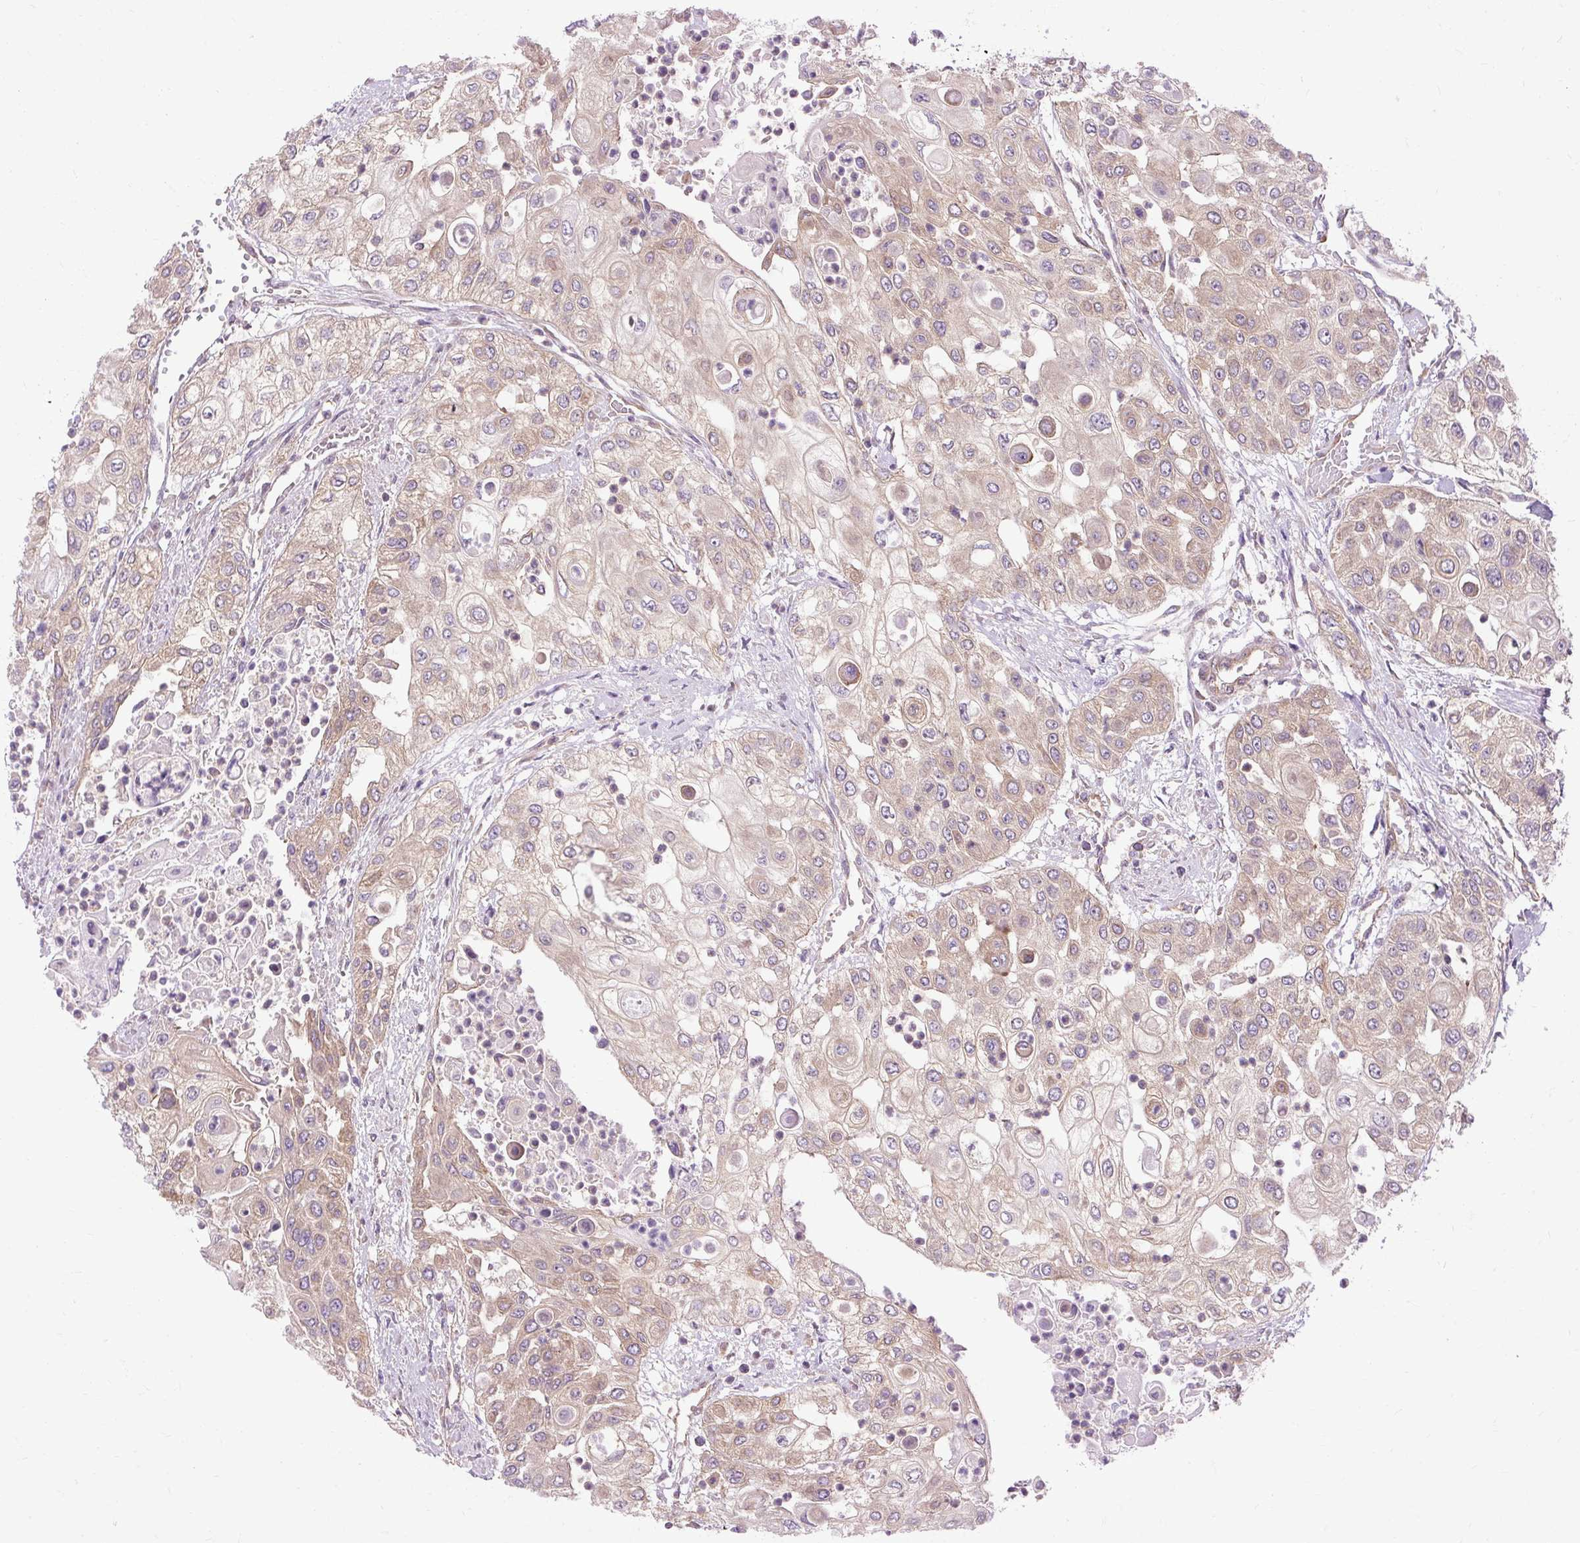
{"staining": {"intensity": "weak", "quantity": "25%-75%", "location": "cytoplasmic/membranous"}, "tissue": "urothelial cancer", "cell_type": "Tumor cells", "image_type": "cancer", "snomed": [{"axis": "morphology", "description": "Urothelial carcinoma, High grade"}, {"axis": "topography", "description": "Urinary bladder"}], "caption": "Human high-grade urothelial carcinoma stained for a protein (brown) demonstrates weak cytoplasmic/membranous positive expression in approximately 25%-75% of tumor cells.", "gene": "CCDC93", "patient": {"sex": "female", "age": 79}}